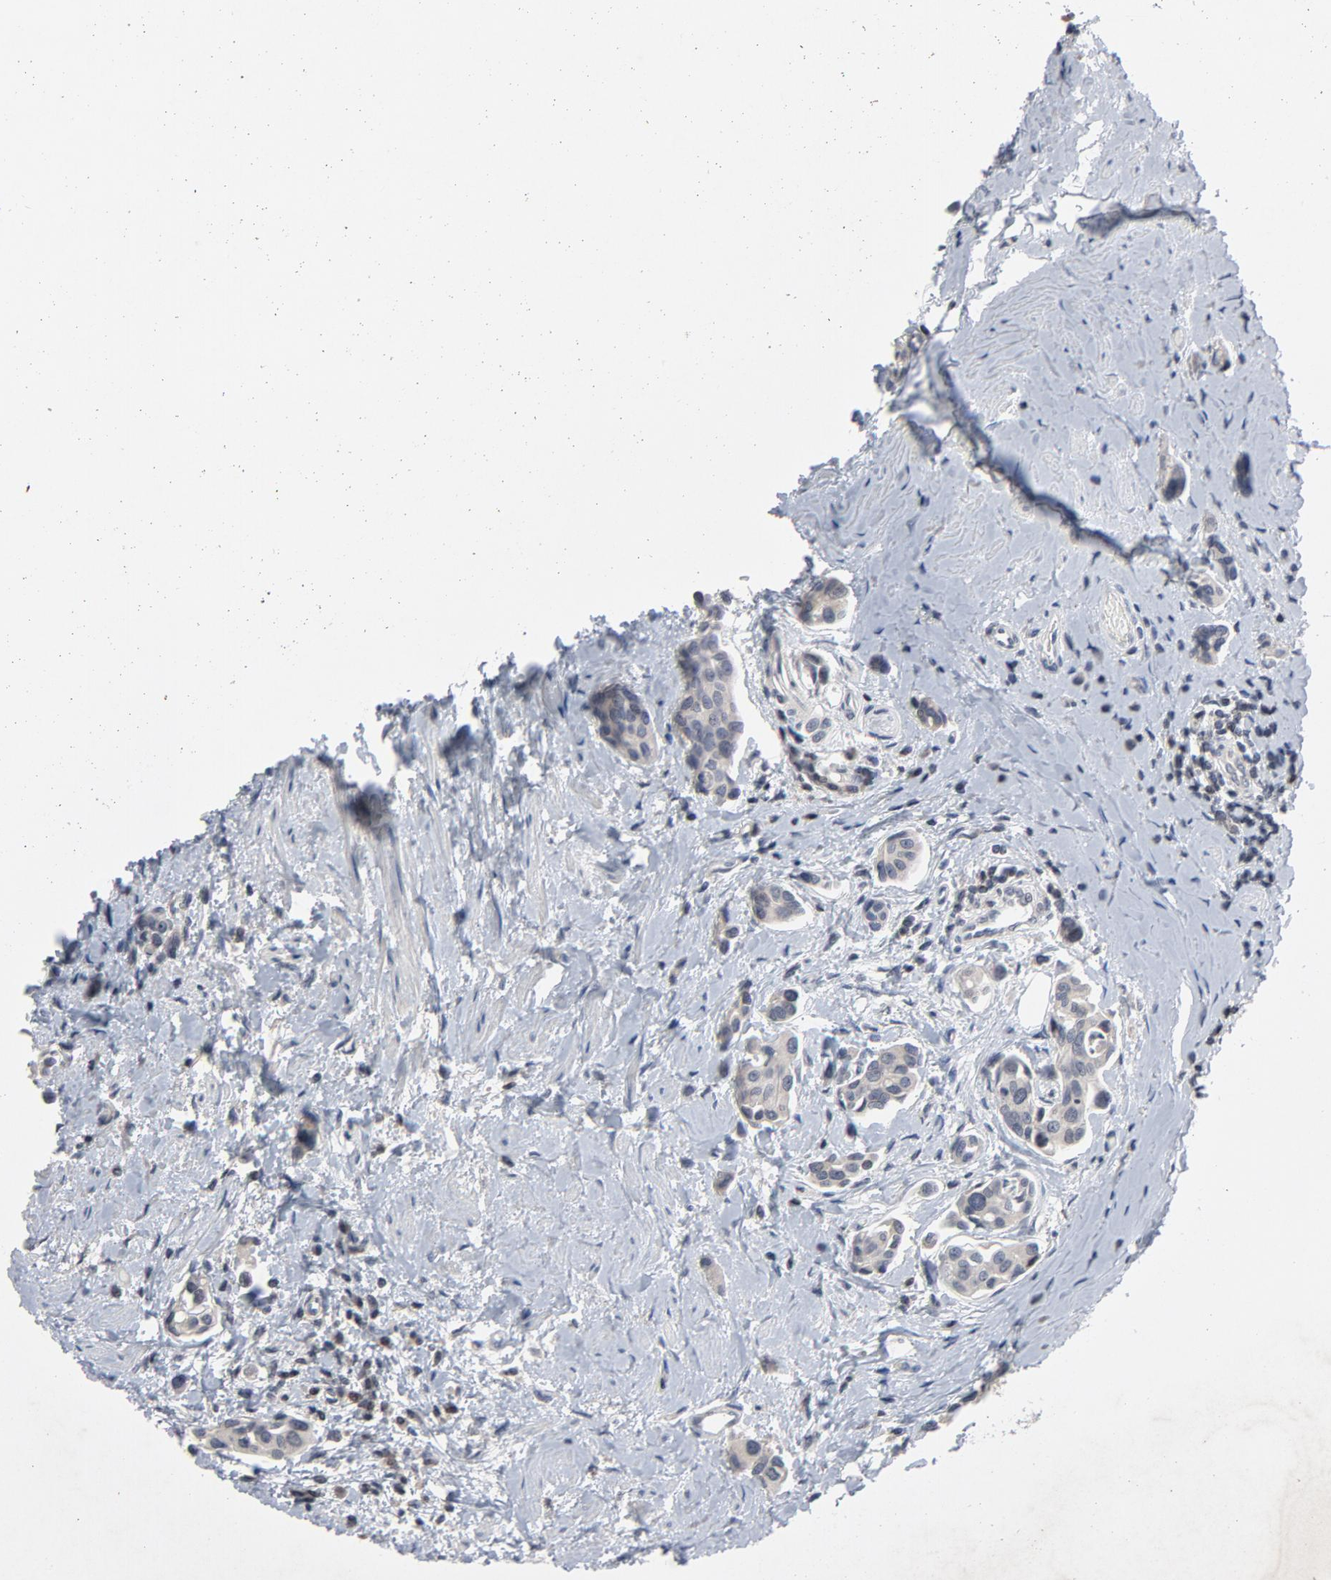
{"staining": {"intensity": "negative", "quantity": "none", "location": "none"}, "tissue": "urothelial cancer", "cell_type": "Tumor cells", "image_type": "cancer", "snomed": [{"axis": "morphology", "description": "Urothelial carcinoma, High grade"}, {"axis": "topography", "description": "Urinary bladder"}], "caption": "DAB immunohistochemical staining of human urothelial carcinoma (high-grade) reveals no significant staining in tumor cells.", "gene": "TCL1A", "patient": {"sex": "male", "age": 78}}